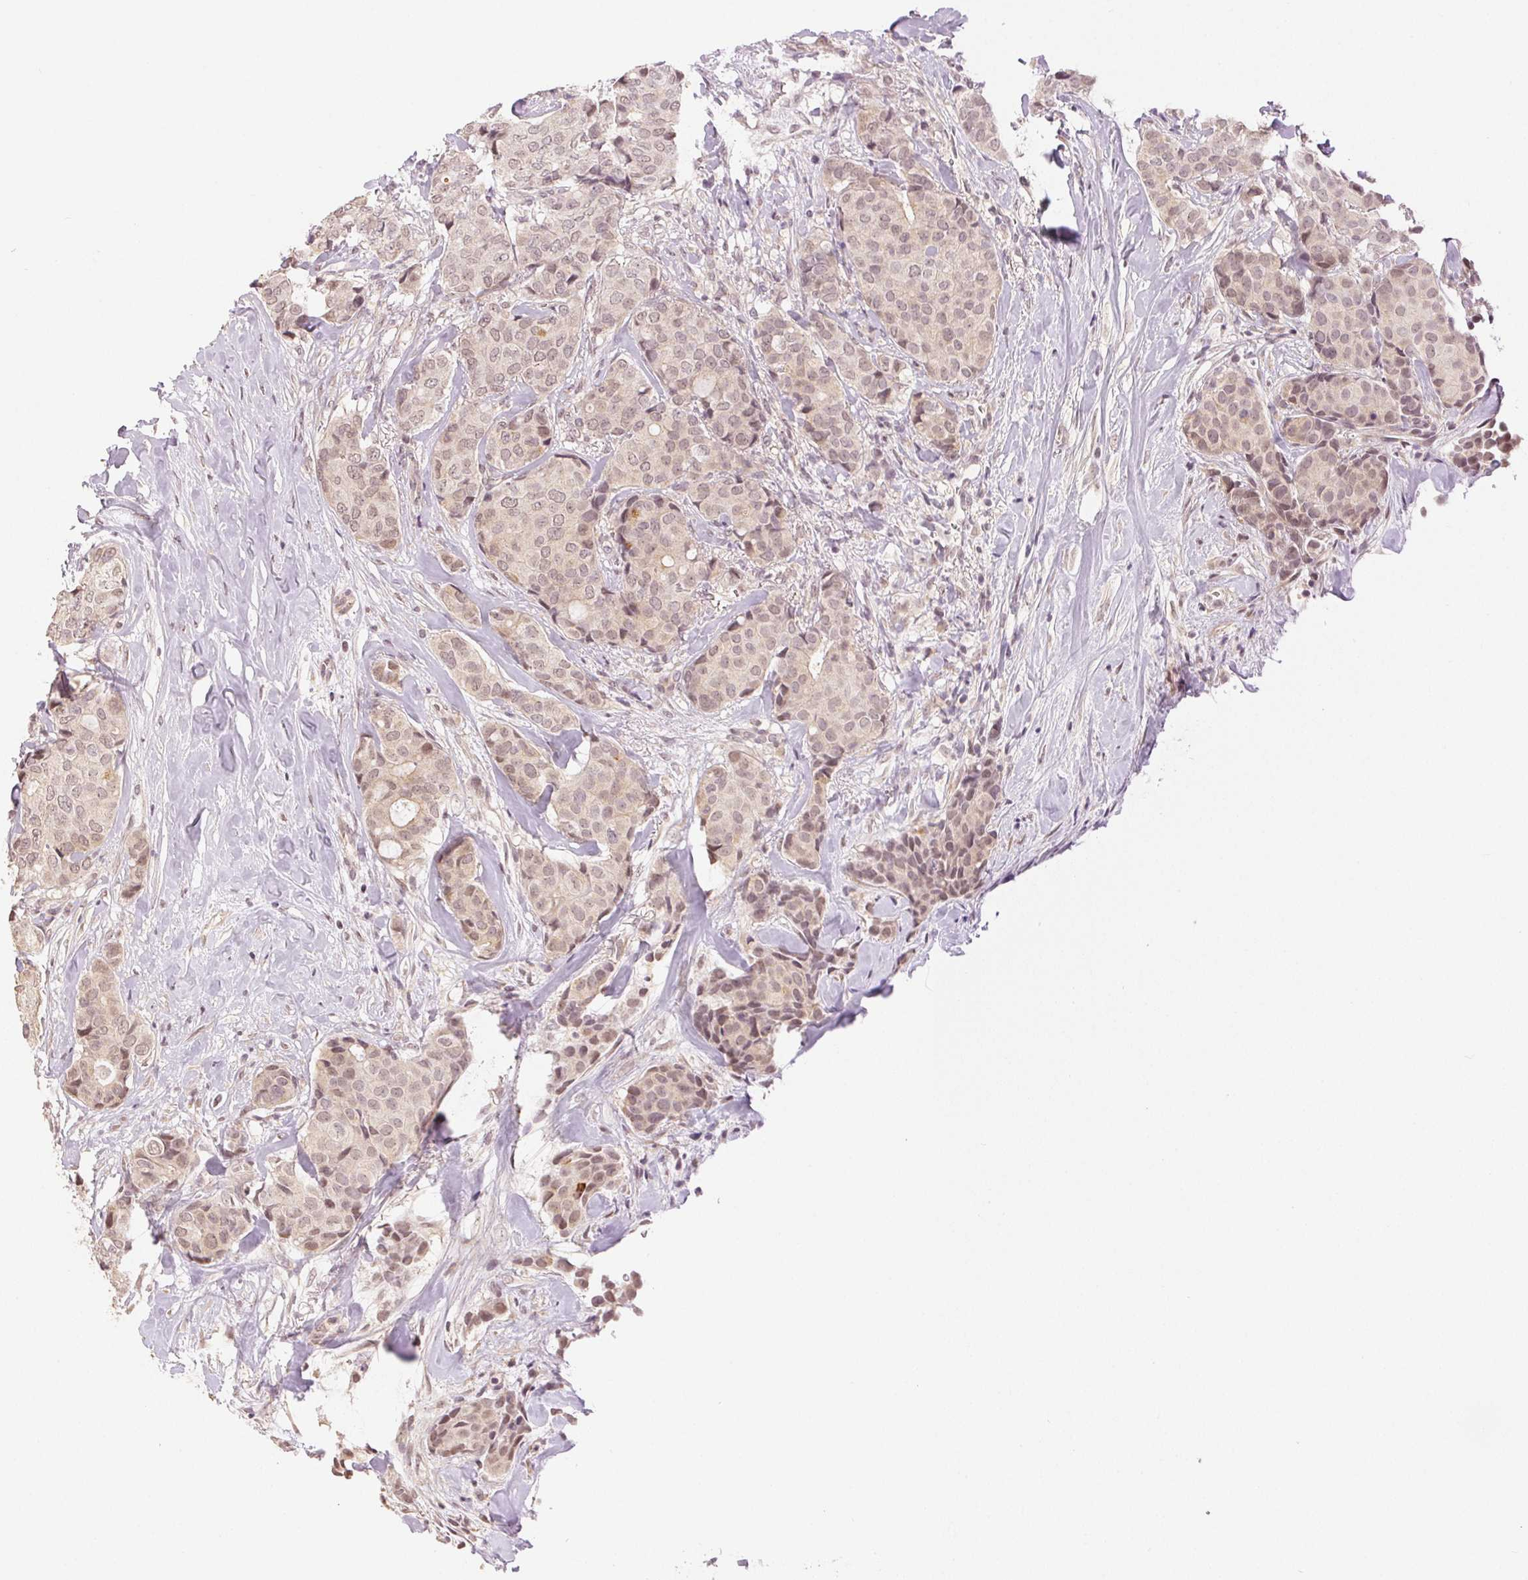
{"staining": {"intensity": "weak", "quantity": "25%-75%", "location": "nuclear"}, "tissue": "breast cancer", "cell_type": "Tumor cells", "image_type": "cancer", "snomed": [{"axis": "morphology", "description": "Duct carcinoma"}, {"axis": "topography", "description": "Breast"}], "caption": "Weak nuclear protein positivity is present in approximately 25%-75% of tumor cells in breast cancer (infiltrating ductal carcinoma). (IHC, brightfield microscopy, high magnification).", "gene": "PLCB1", "patient": {"sex": "female", "age": 75}}